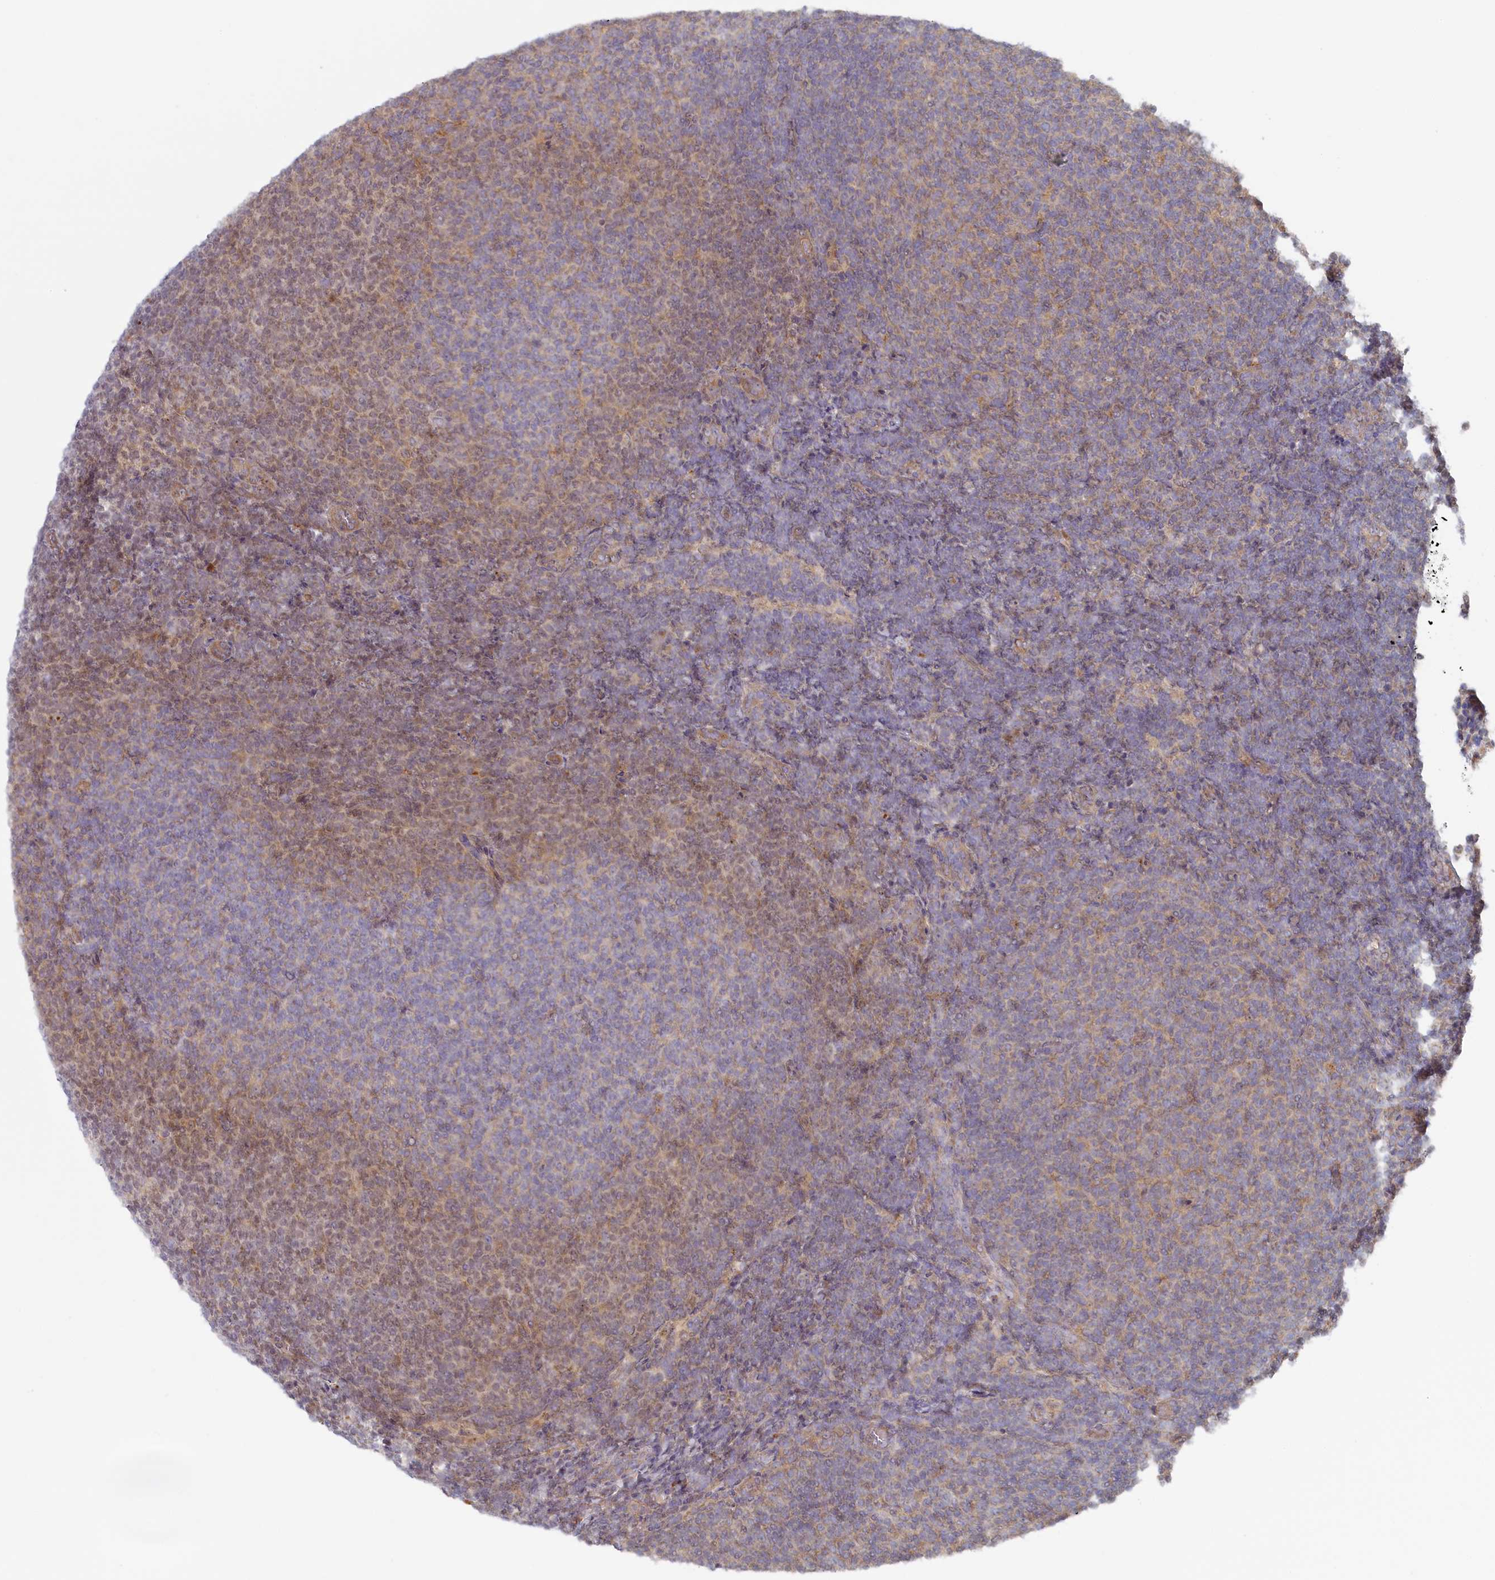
{"staining": {"intensity": "weak", "quantity": "25%-75%", "location": "cytoplasmic/membranous"}, "tissue": "lymphoma", "cell_type": "Tumor cells", "image_type": "cancer", "snomed": [{"axis": "morphology", "description": "Malignant lymphoma, non-Hodgkin's type, Low grade"}, {"axis": "topography", "description": "Lymph node"}], "caption": "A photomicrograph showing weak cytoplasmic/membranous expression in approximately 25%-75% of tumor cells in lymphoma, as visualized by brown immunohistochemical staining.", "gene": "INTS4", "patient": {"sex": "male", "age": 66}}